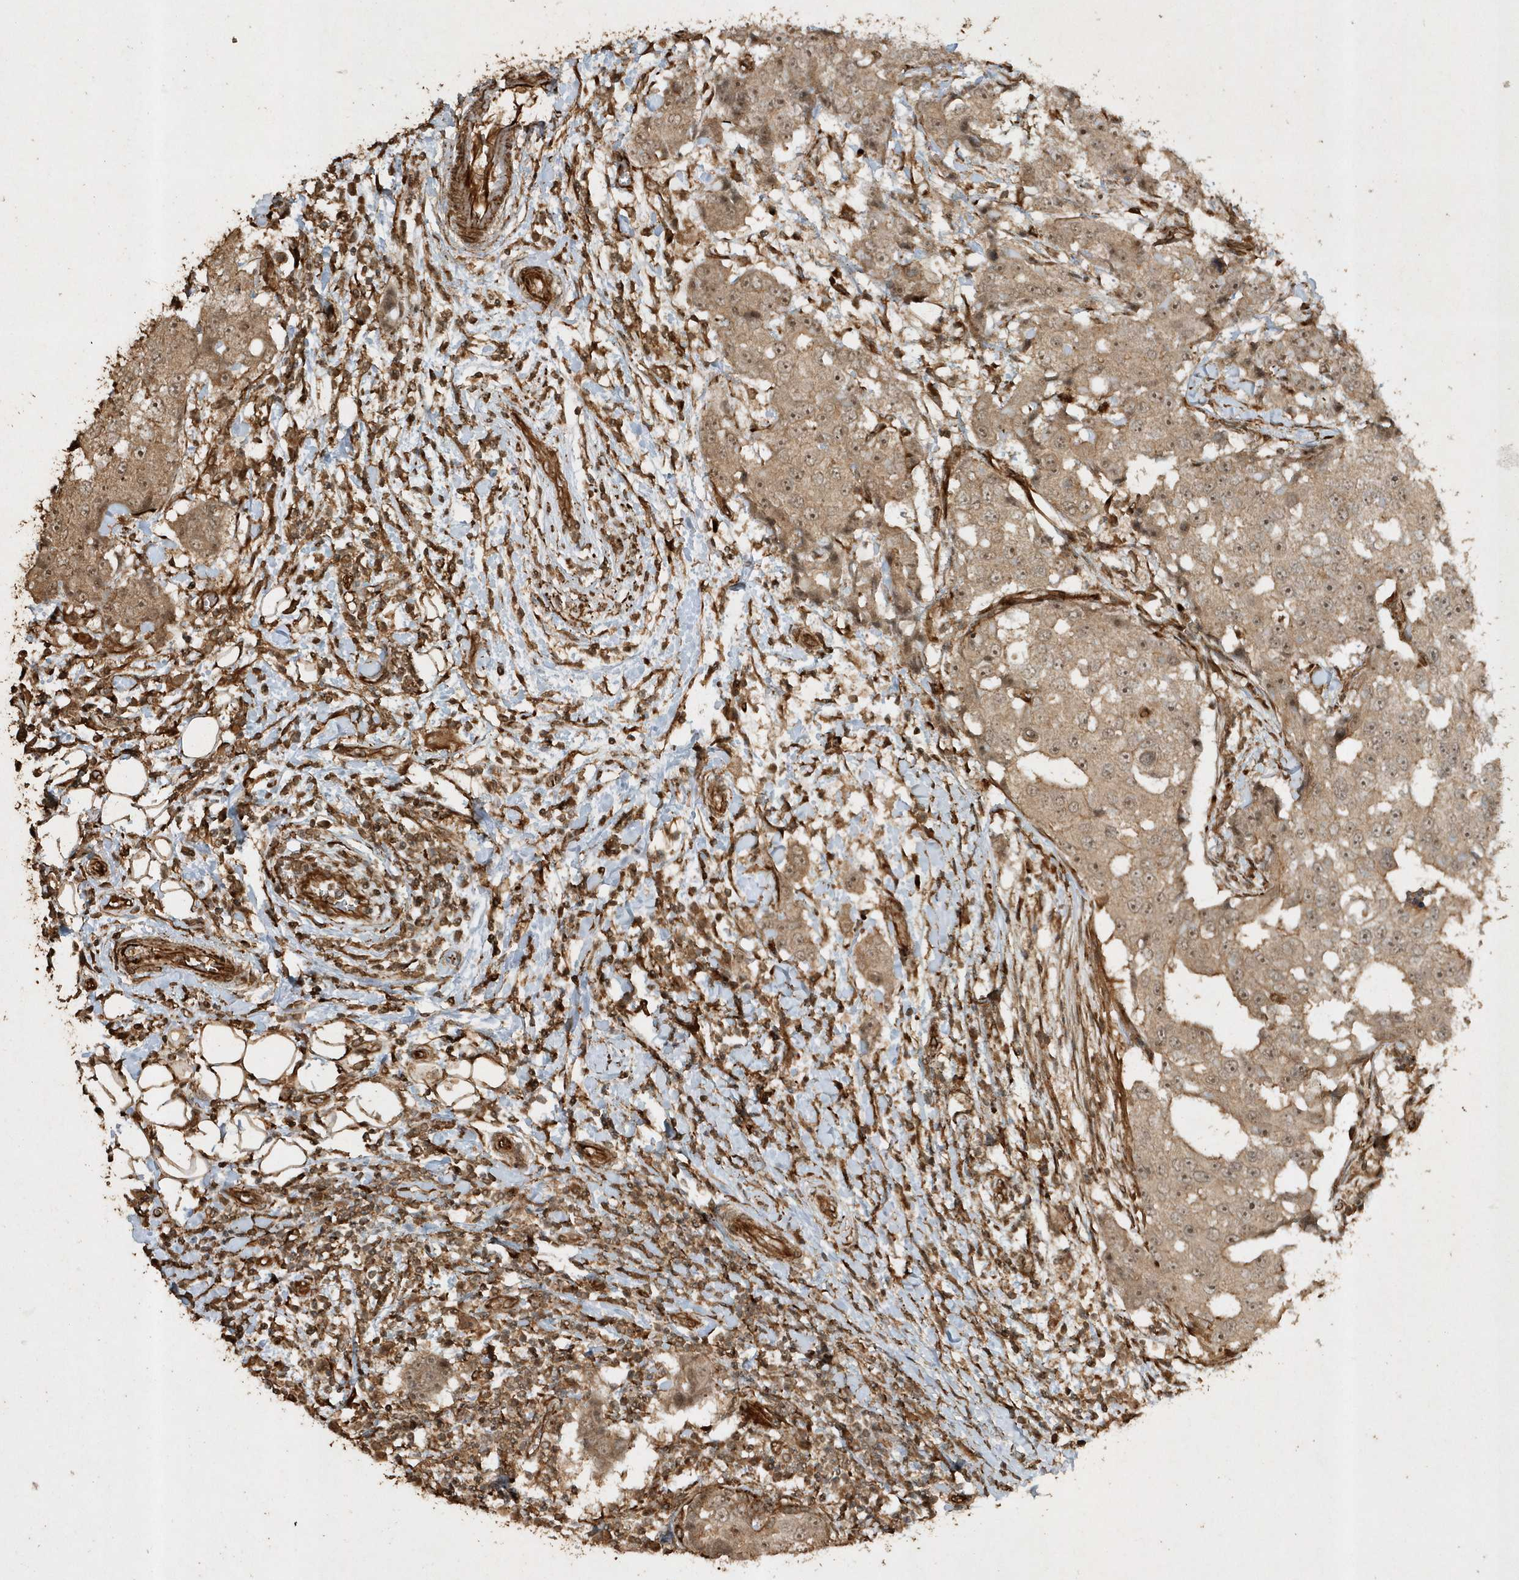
{"staining": {"intensity": "moderate", "quantity": ">75%", "location": "cytoplasmic/membranous,nuclear"}, "tissue": "breast cancer", "cell_type": "Tumor cells", "image_type": "cancer", "snomed": [{"axis": "morphology", "description": "Duct carcinoma"}, {"axis": "topography", "description": "Breast"}], "caption": "Moderate cytoplasmic/membranous and nuclear positivity is appreciated in approximately >75% of tumor cells in infiltrating ductal carcinoma (breast).", "gene": "AVPI1", "patient": {"sex": "female", "age": 27}}